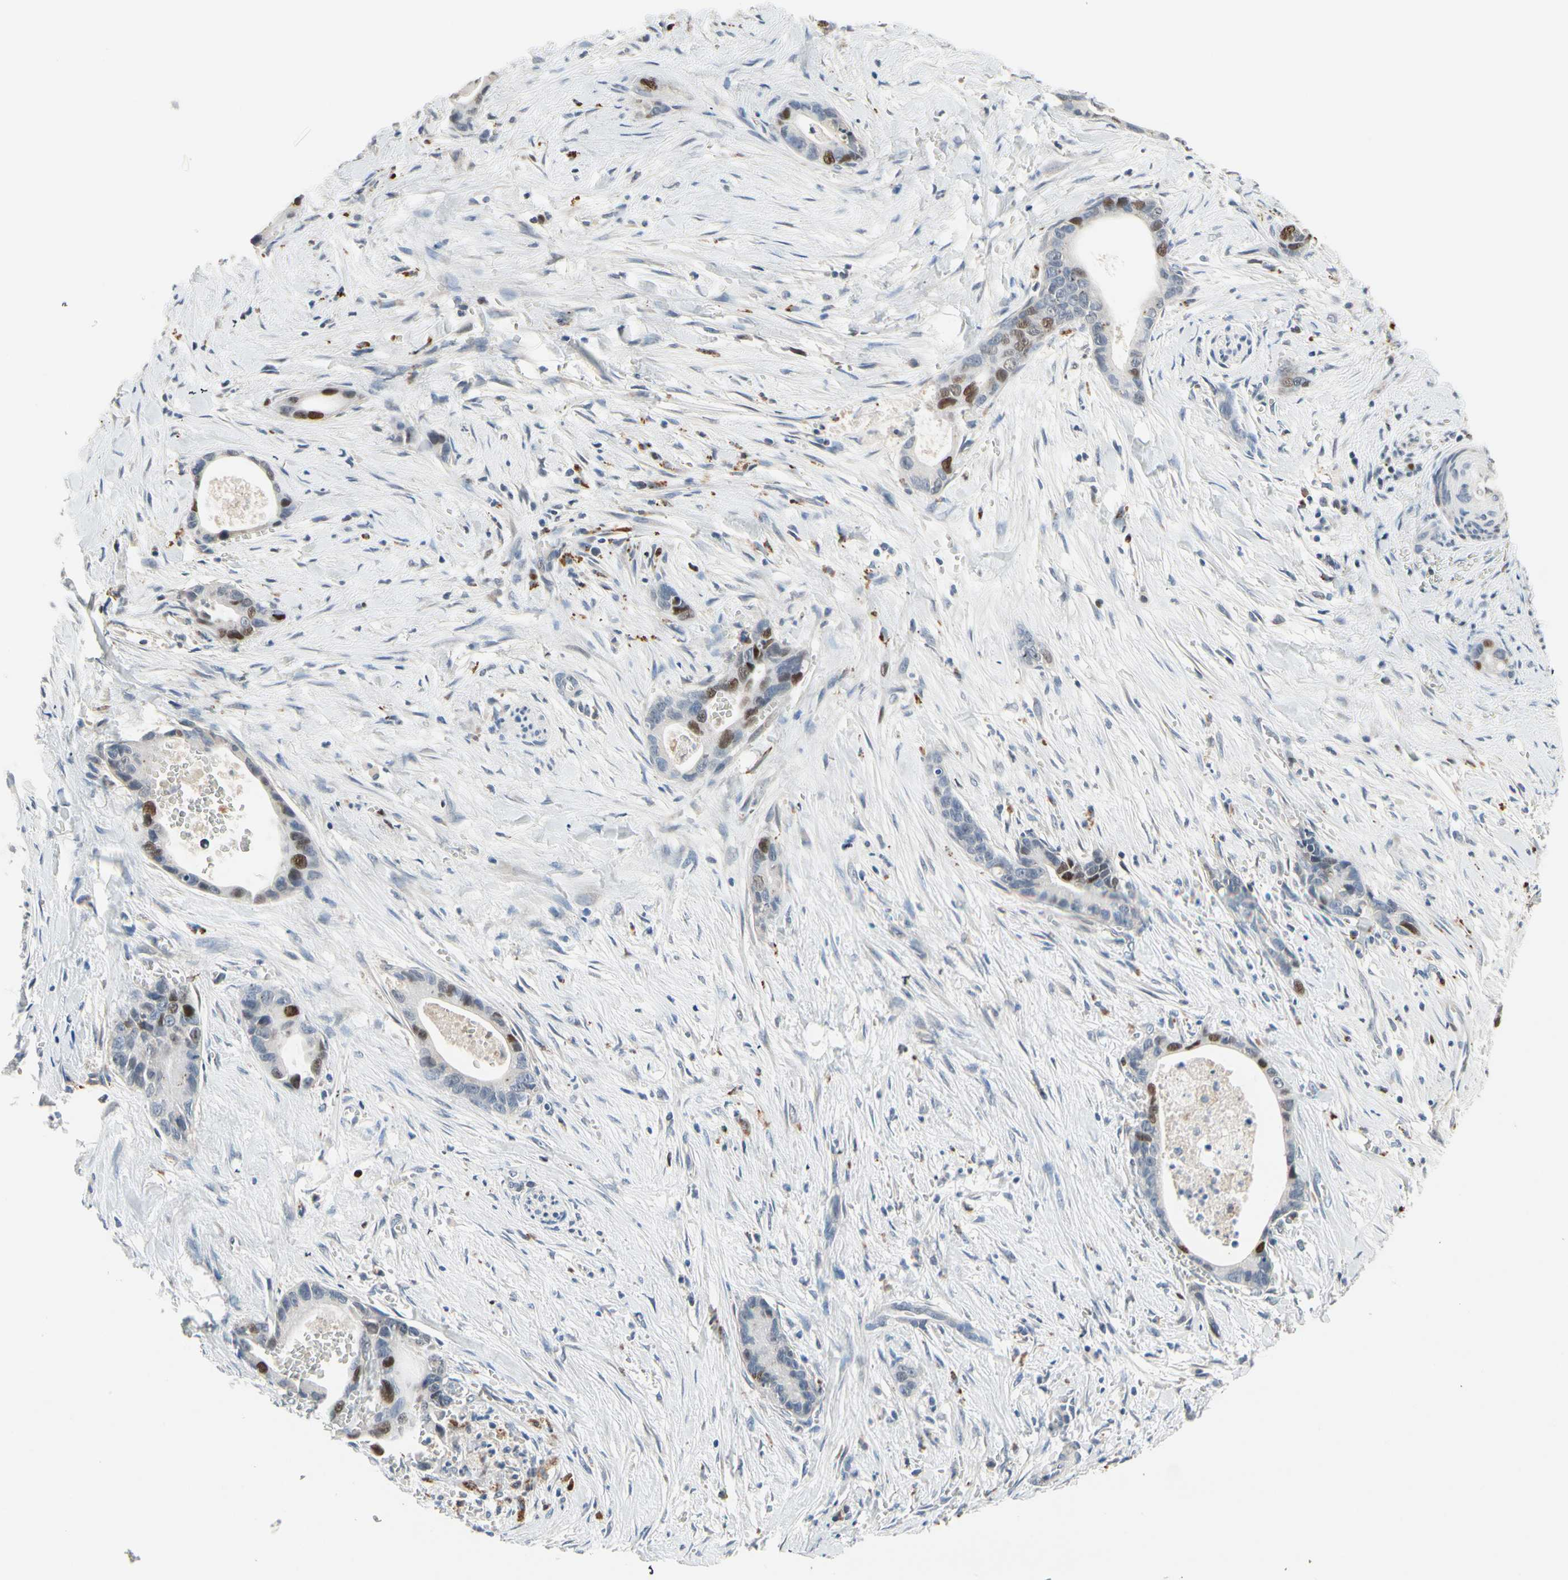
{"staining": {"intensity": "strong", "quantity": "<25%", "location": "nuclear"}, "tissue": "liver cancer", "cell_type": "Tumor cells", "image_type": "cancer", "snomed": [{"axis": "morphology", "description": "Cholangiocarcinoma"}, {"axis": "topography", "description": "Liver"}], "caption": "Immunohistochemical staining of human liver cancer (cholangiocarcinoma) reveals strong nuclear protein staining in about <25% of tumor cells.", "gene": "ZKSCAN4", "patient": {"sex": "female", "age": 55}}